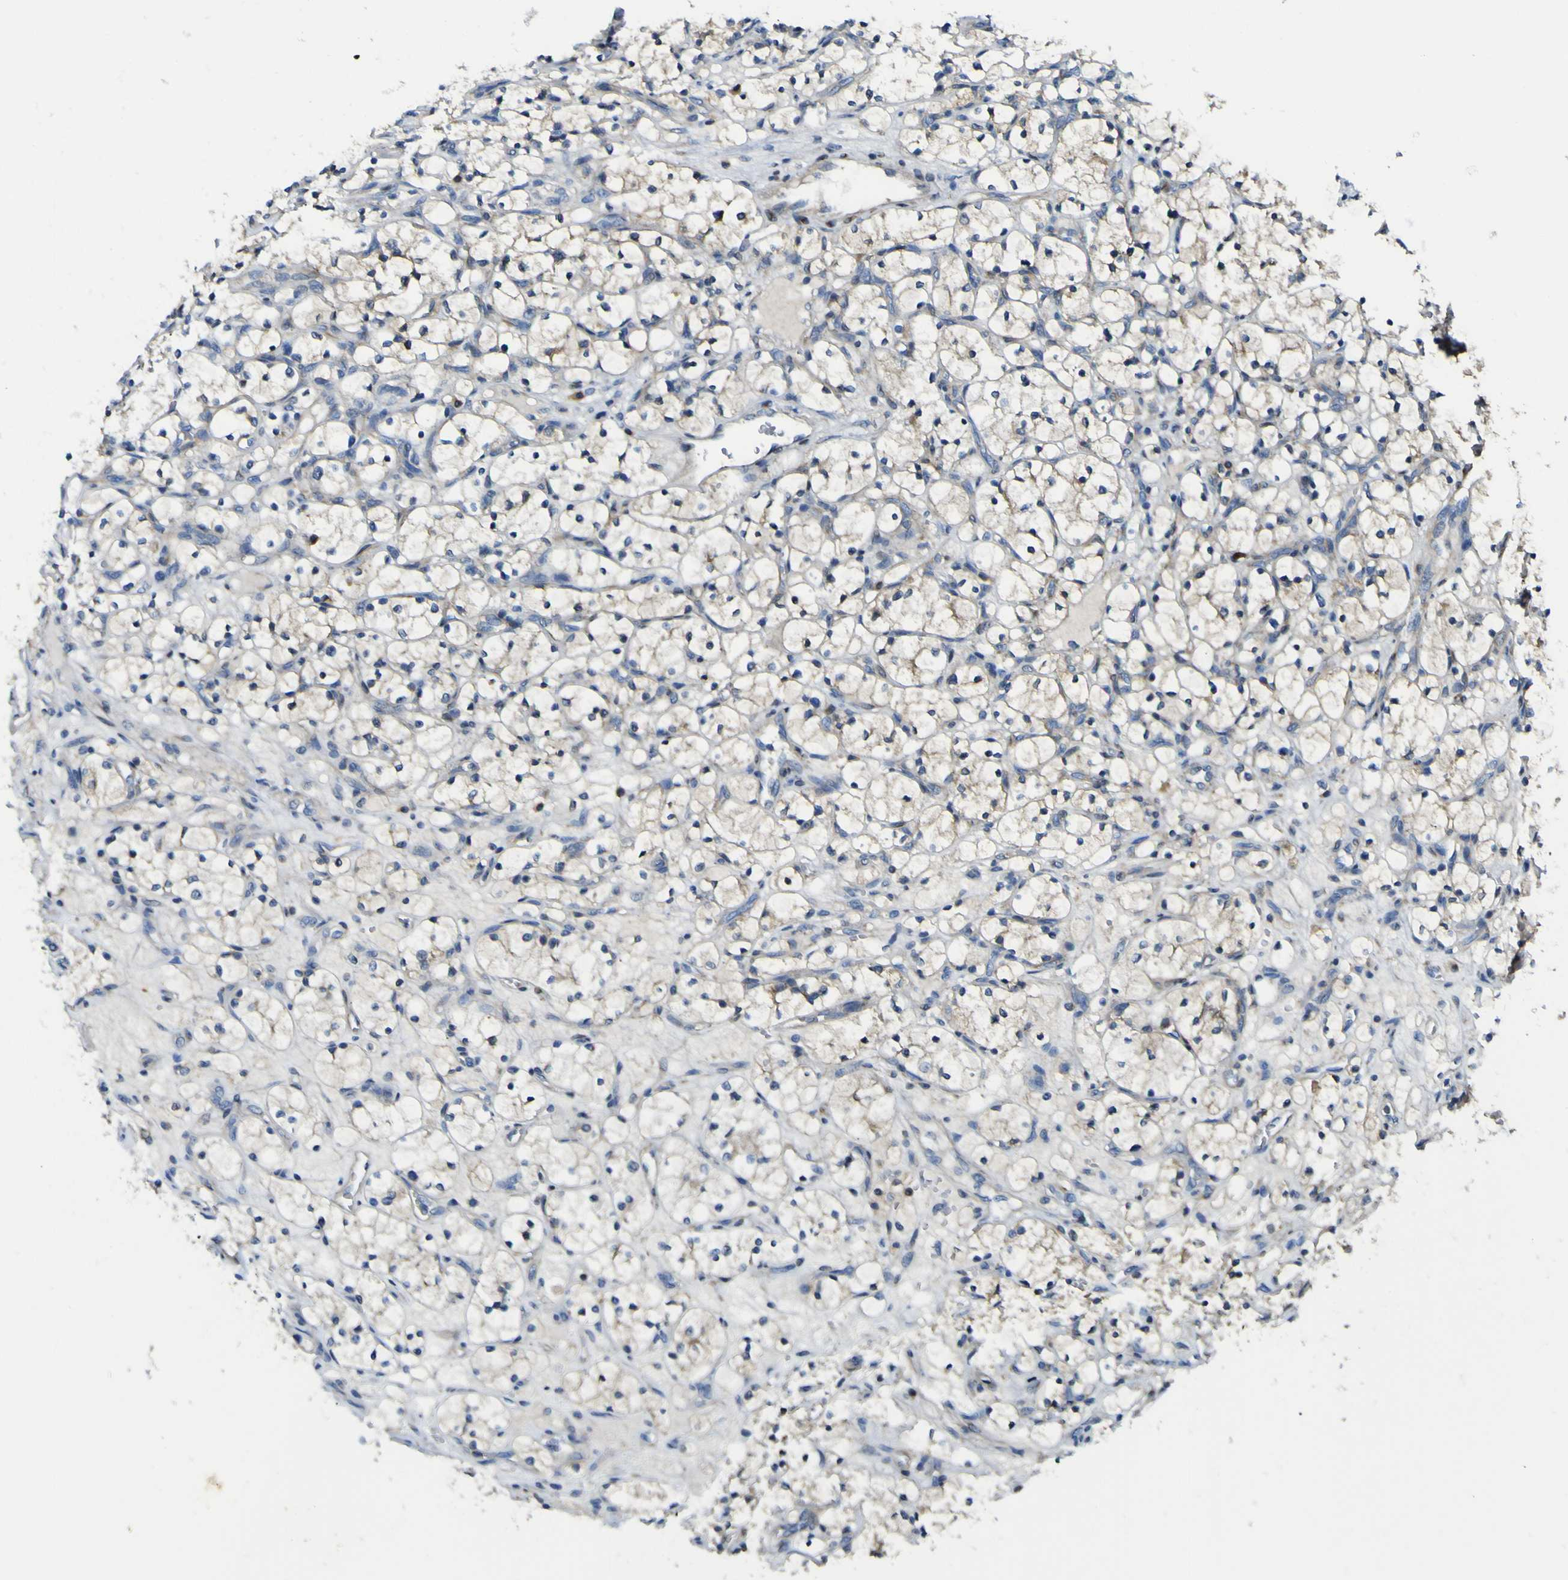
{"staining": {"intensity": "strong", "quantity": "<25%", "location": "cytoplasmic/membranous"}, "tissue": "renal cancer", "cell_type": "Tumor cells", "image_type": "cancer", "snomed": [{"axis": "morphology", "description": "Adenocarcinoma, NOS"}, {"axis": "topography", "description": "Kidney"}], "caption": "The histopathology image shows a brown stain indicating the presence of a protein in the cytoplasmic/membranous of tumor cells in renal adenocarcinoma. (brown staining indicates protein expression, while blue staining denotes nuclei).", "gene": "EML2", "patient": {"sex": "female", "age": 69}}